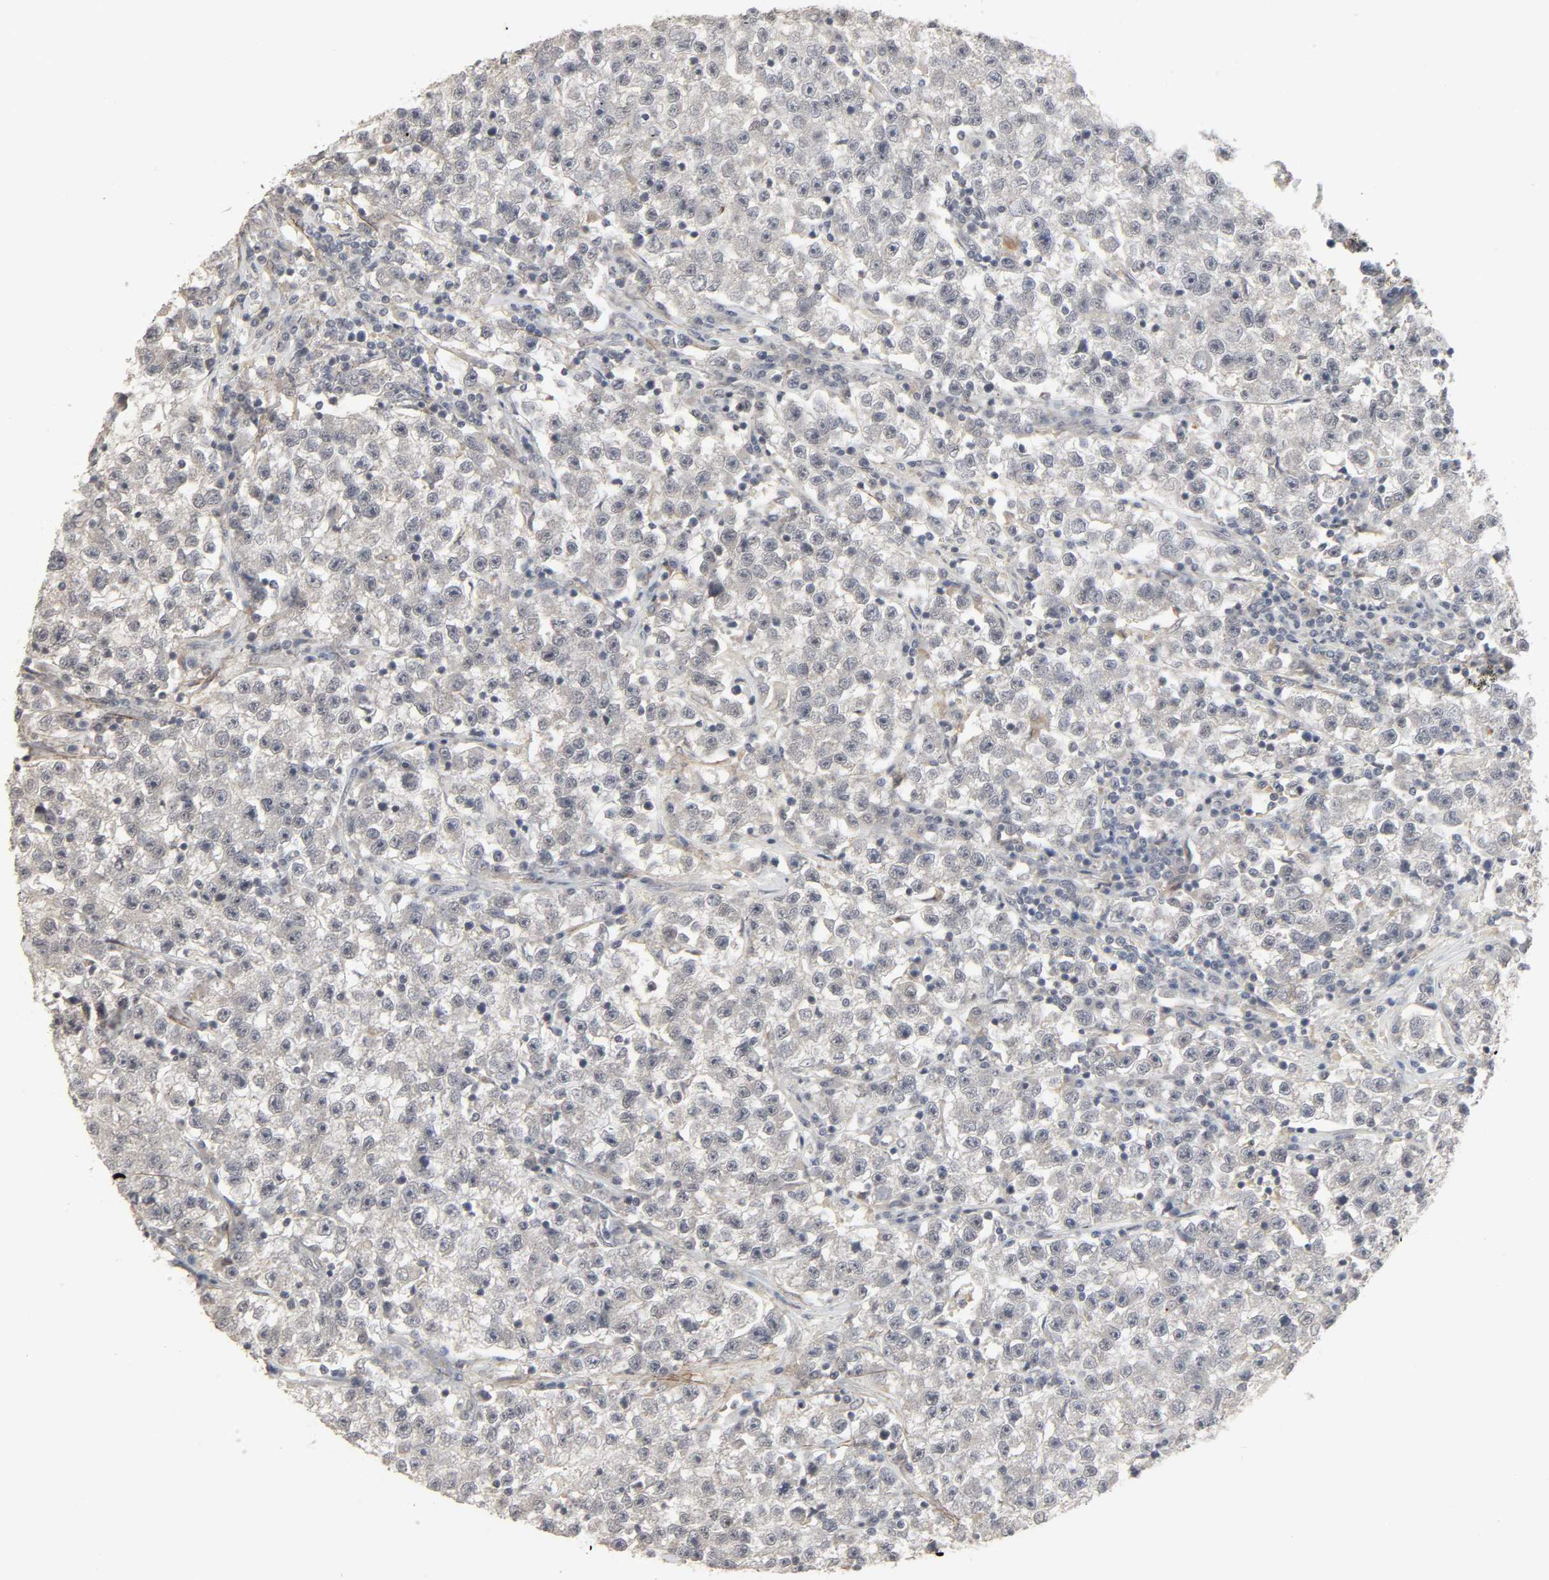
{"staining": {"intensity": "negative", "quantity": "none", "location": "none"}, "tissue": "testis cancer", "cell_type": "Tumor cells", "image_type": "cancer", "snomed": [{"axis": "morphology", "description": "Seminoma, NOS"}, {"axis": "topography", "description": "Testis"}], "caption": "IHC photomicrograph of human testis seminoma stained for a protein (brown), which demonstrates no expression in tumor cells.", "gene": "ZNF222", "patient": {"sex": "male", "age": 22}}